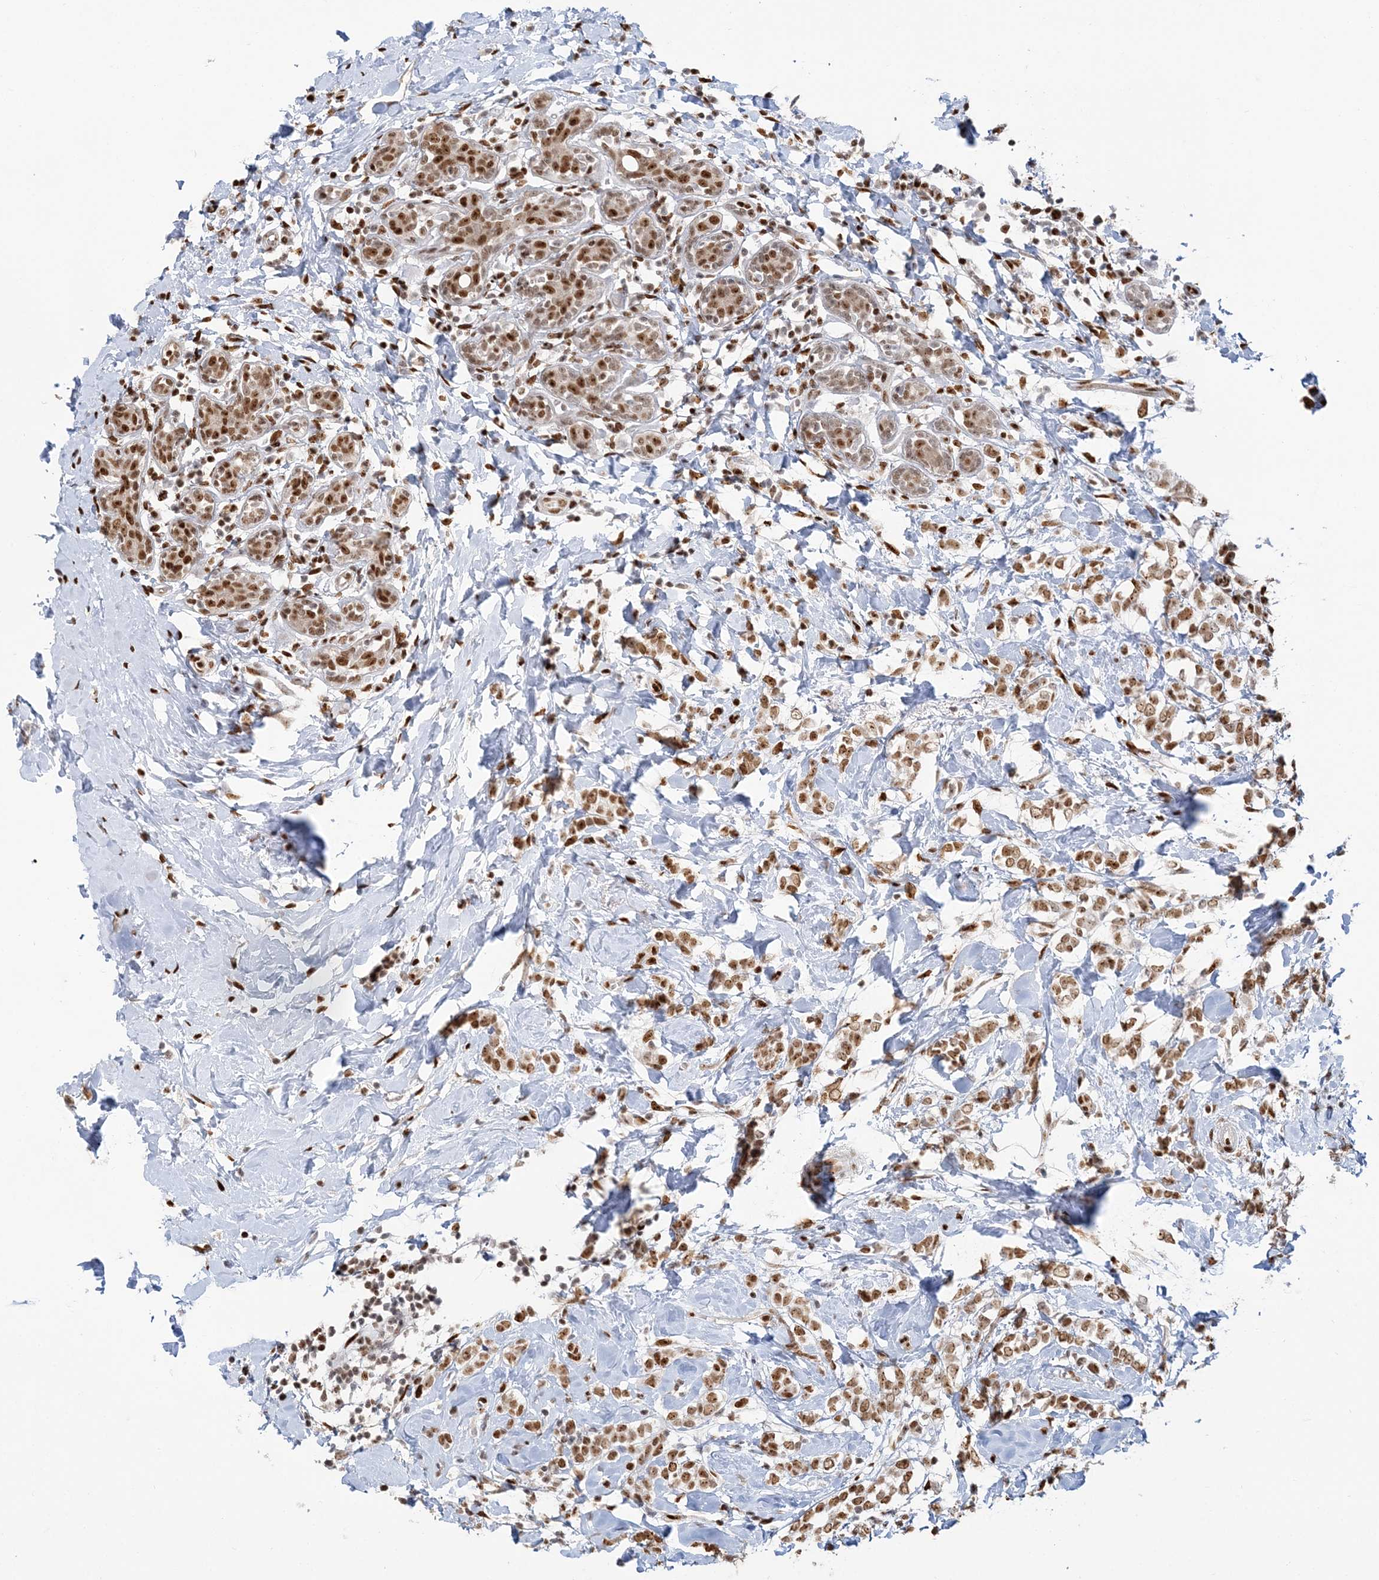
{"staining": {"intensity": "moderate", "quantity": ">75%", "location": "nuclear"}, "tissue": "breast cancer", "cell_type": "Tumor cells", "image_type": "cancer", "snomed": [{"axis": "morphology", "description": "Normal tissue, NOS"}, {"axis": "morphology", "description": "Lobular carcinoma"}, {"axis": "topography", "description": "Breast"}], "caption": "A photomicrograph showing moderate nuclear expression in about >75% of tumor cells in breast lobular carcinoma, as visualized by brown immunohistochemical staining.", "gene": "SUMO2", "patient": {"sex": "female", "age": 47}}